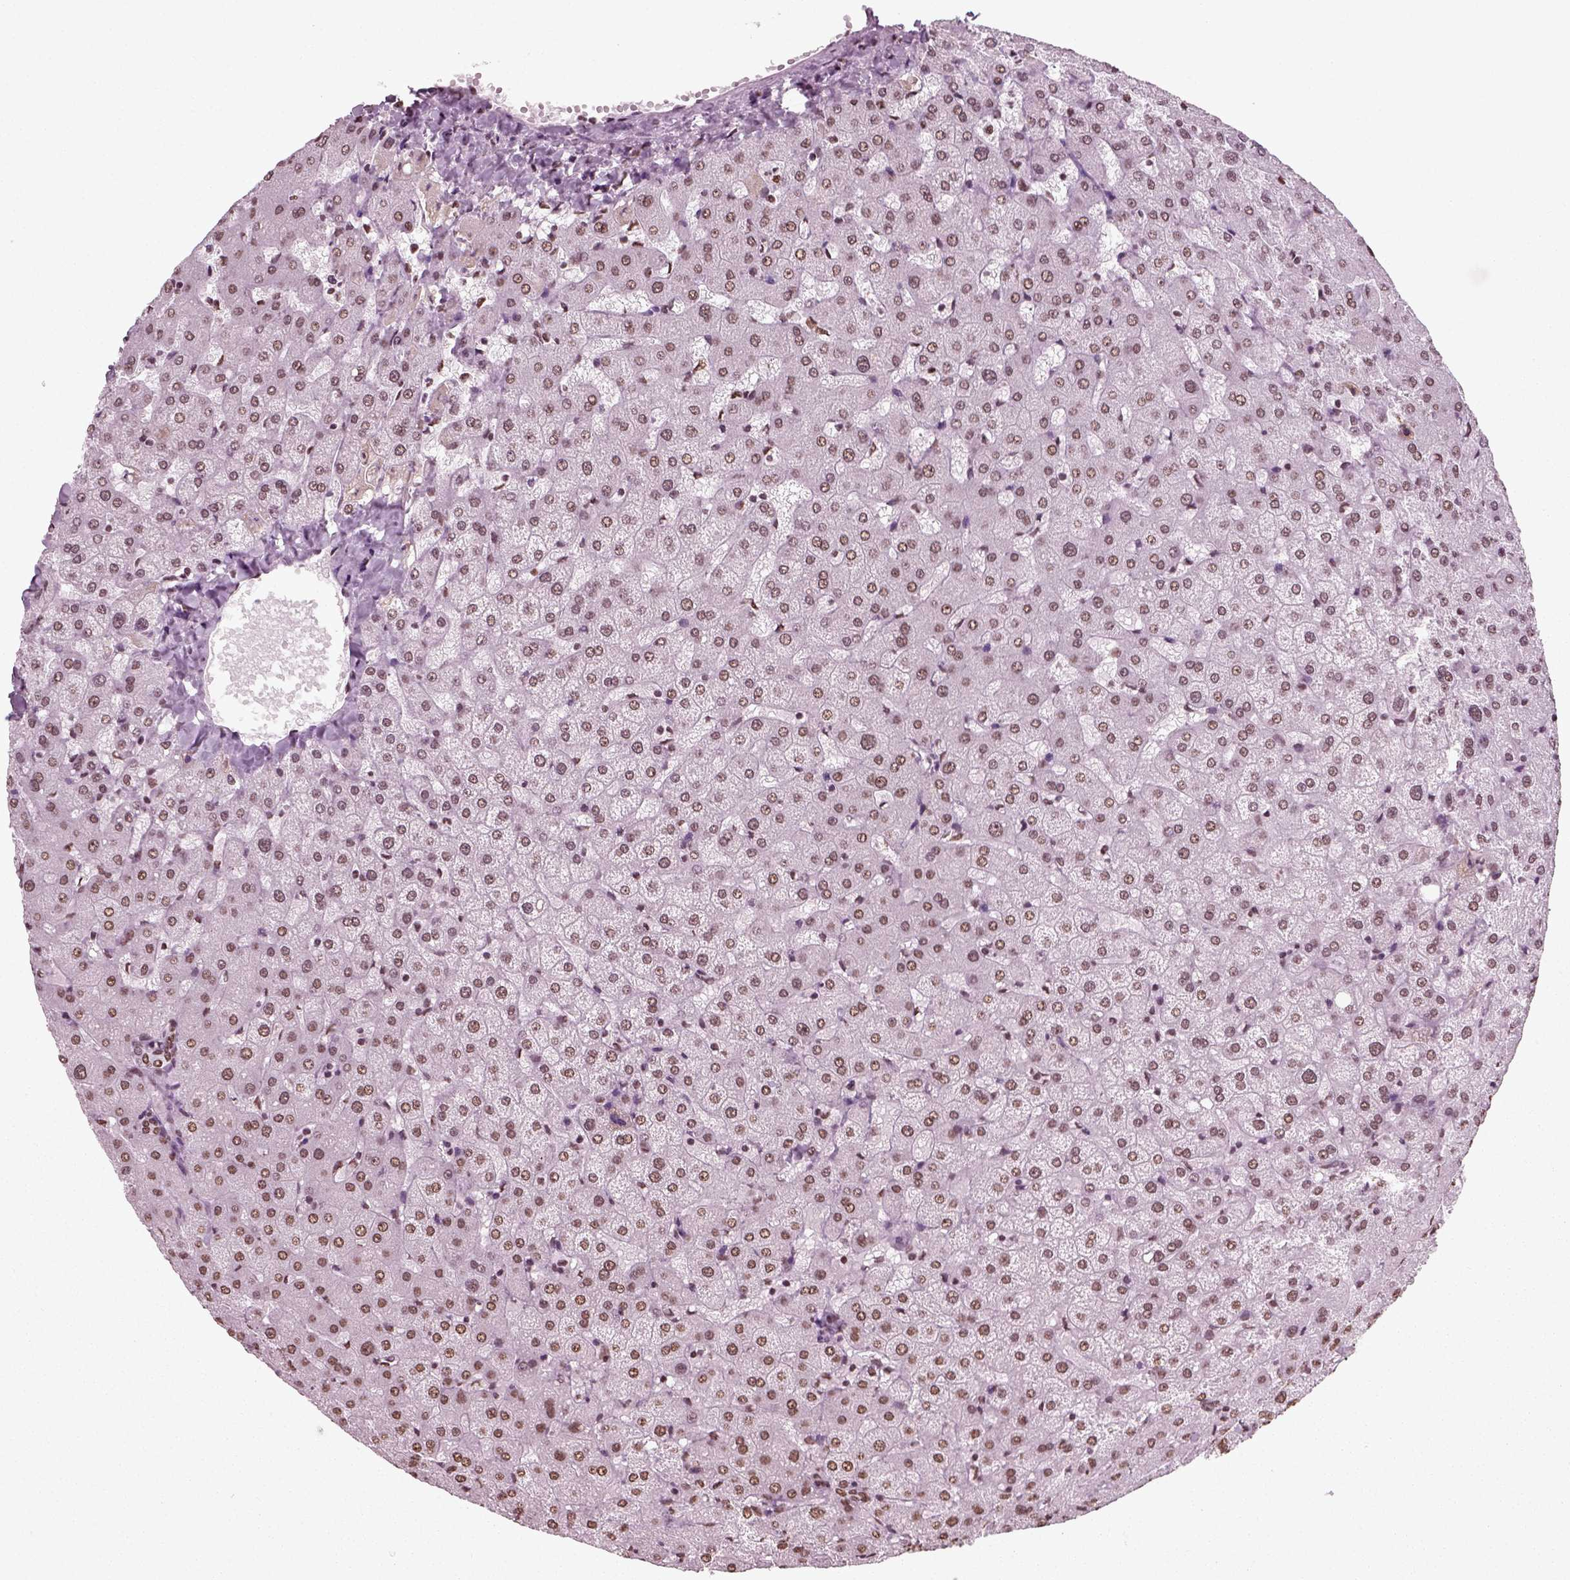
{"staining": {"intensity": "moderate", "quantity": ">75%", "location": "nuclear"}, "tissue": "liver", "cell_type": "Cholangiocytes", "image_type": "normal", "snomed": [{"axis": "morphology", "description": "Normal tissue, NOS"}, {"axis": "topography", "description": "Liver"}], "caption": "Cholangiocytes show moderate nuclear staining in about >75% of cells in benign liver. Using DAB (brown) and hematoxylin (blue) stains, captured at high magnification using brightfield microscopy.", "gene": "POLR1H", "patient": {"sex": "female", "age": 50}}